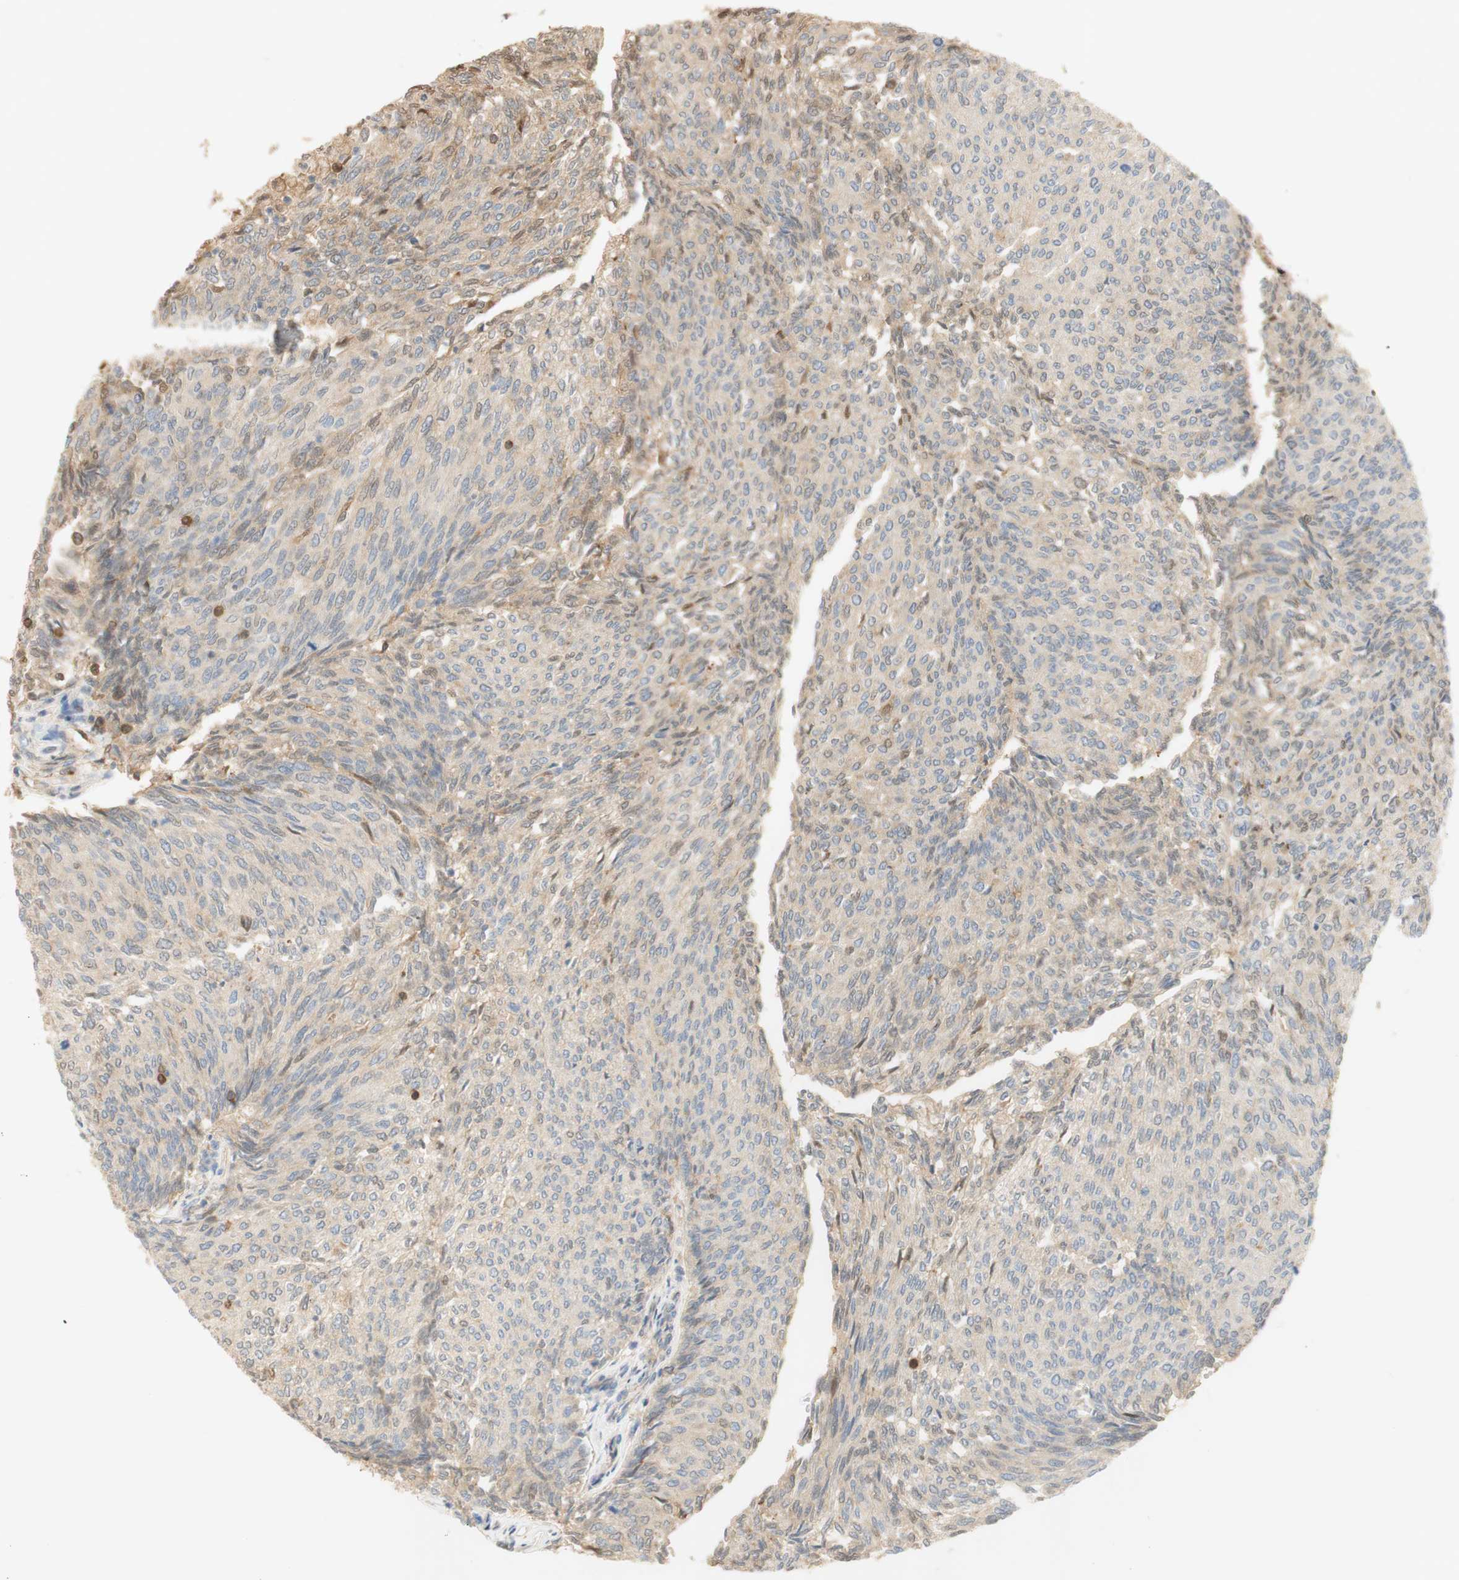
{"staining": {"intensity": "weak", "quantity": ">75%", "location": "cytoplasmic/membranous"}, "tissue": "urothelial cancer", "cell_type": "Tumor cells", "image_type": "cancer", "snomed": [{"axis": "morphology", "description": "Urothelial carcinoma, Low grade"}, {"axis": "topography", "description": "Urinary bladder"}], "caption": "Human low-grade urothelial carcinoma stained with a brown dye demonstrates weak cytoplasmic/membranous positive positivity in approximately >75% of tumor cells.", "gene": "NAP1L4", "patient": {"sex": "female", "age": 79}}